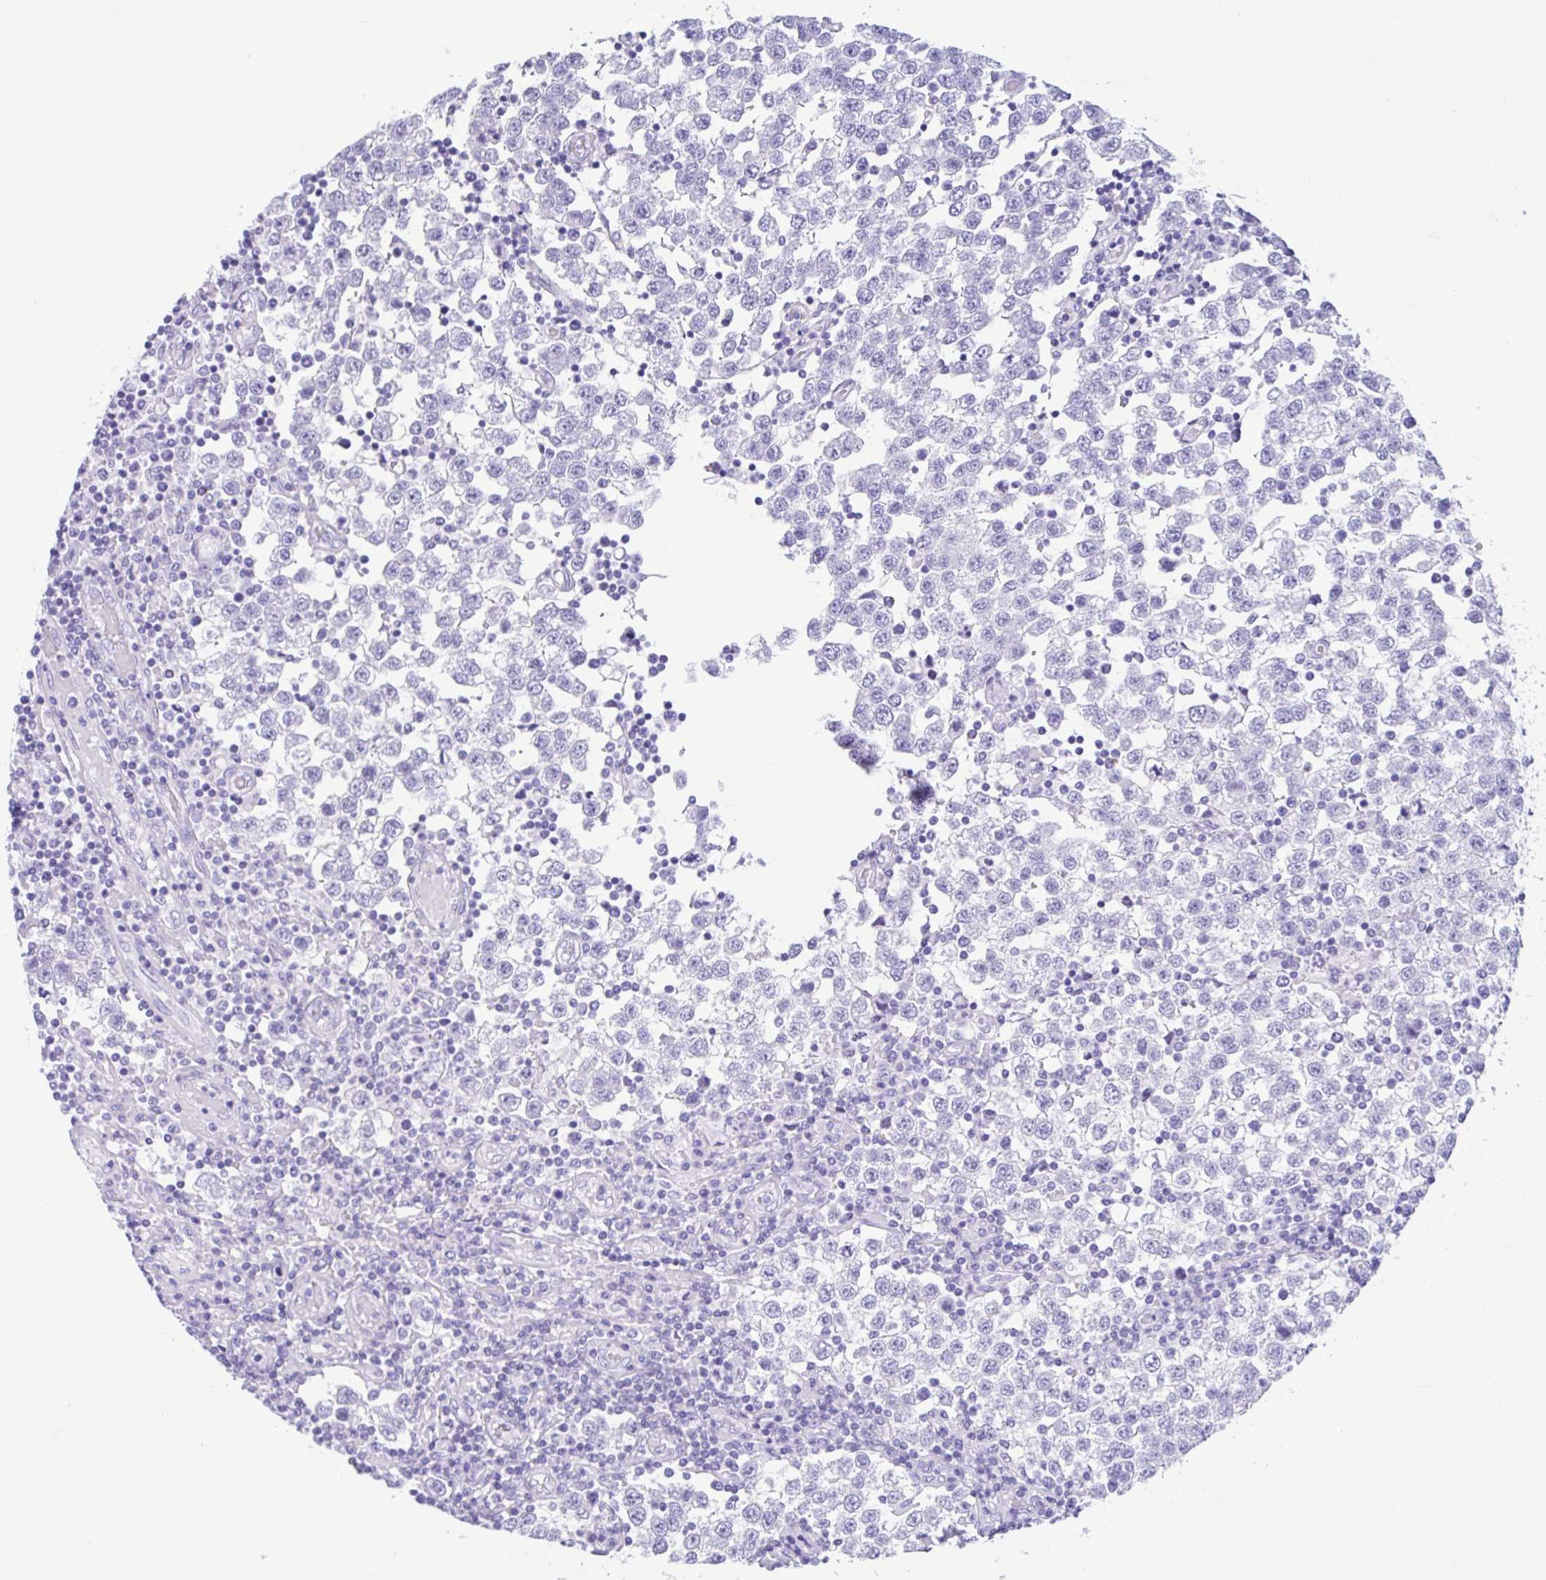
{"staining": {"intensity": "negative", "quantity": "none", "location": "none"}, "tissue": "testis cancer", "cell_type": "Tumor cells", "image_type": "cancer", "snomed": [{"axis": "morphology", "description": "Seminoma, NOS"}, {"axis": "topography", "description": "Testis"}], "caption": "Protein analysis of seminoma (testis) shows no significant expression in tumor cells. (DAB (3,3'-diaminobenzidine) IHC with hematoxylin counter stain).", "gene": "IAPP", "patient": {"sex": "male", "age": 34}}